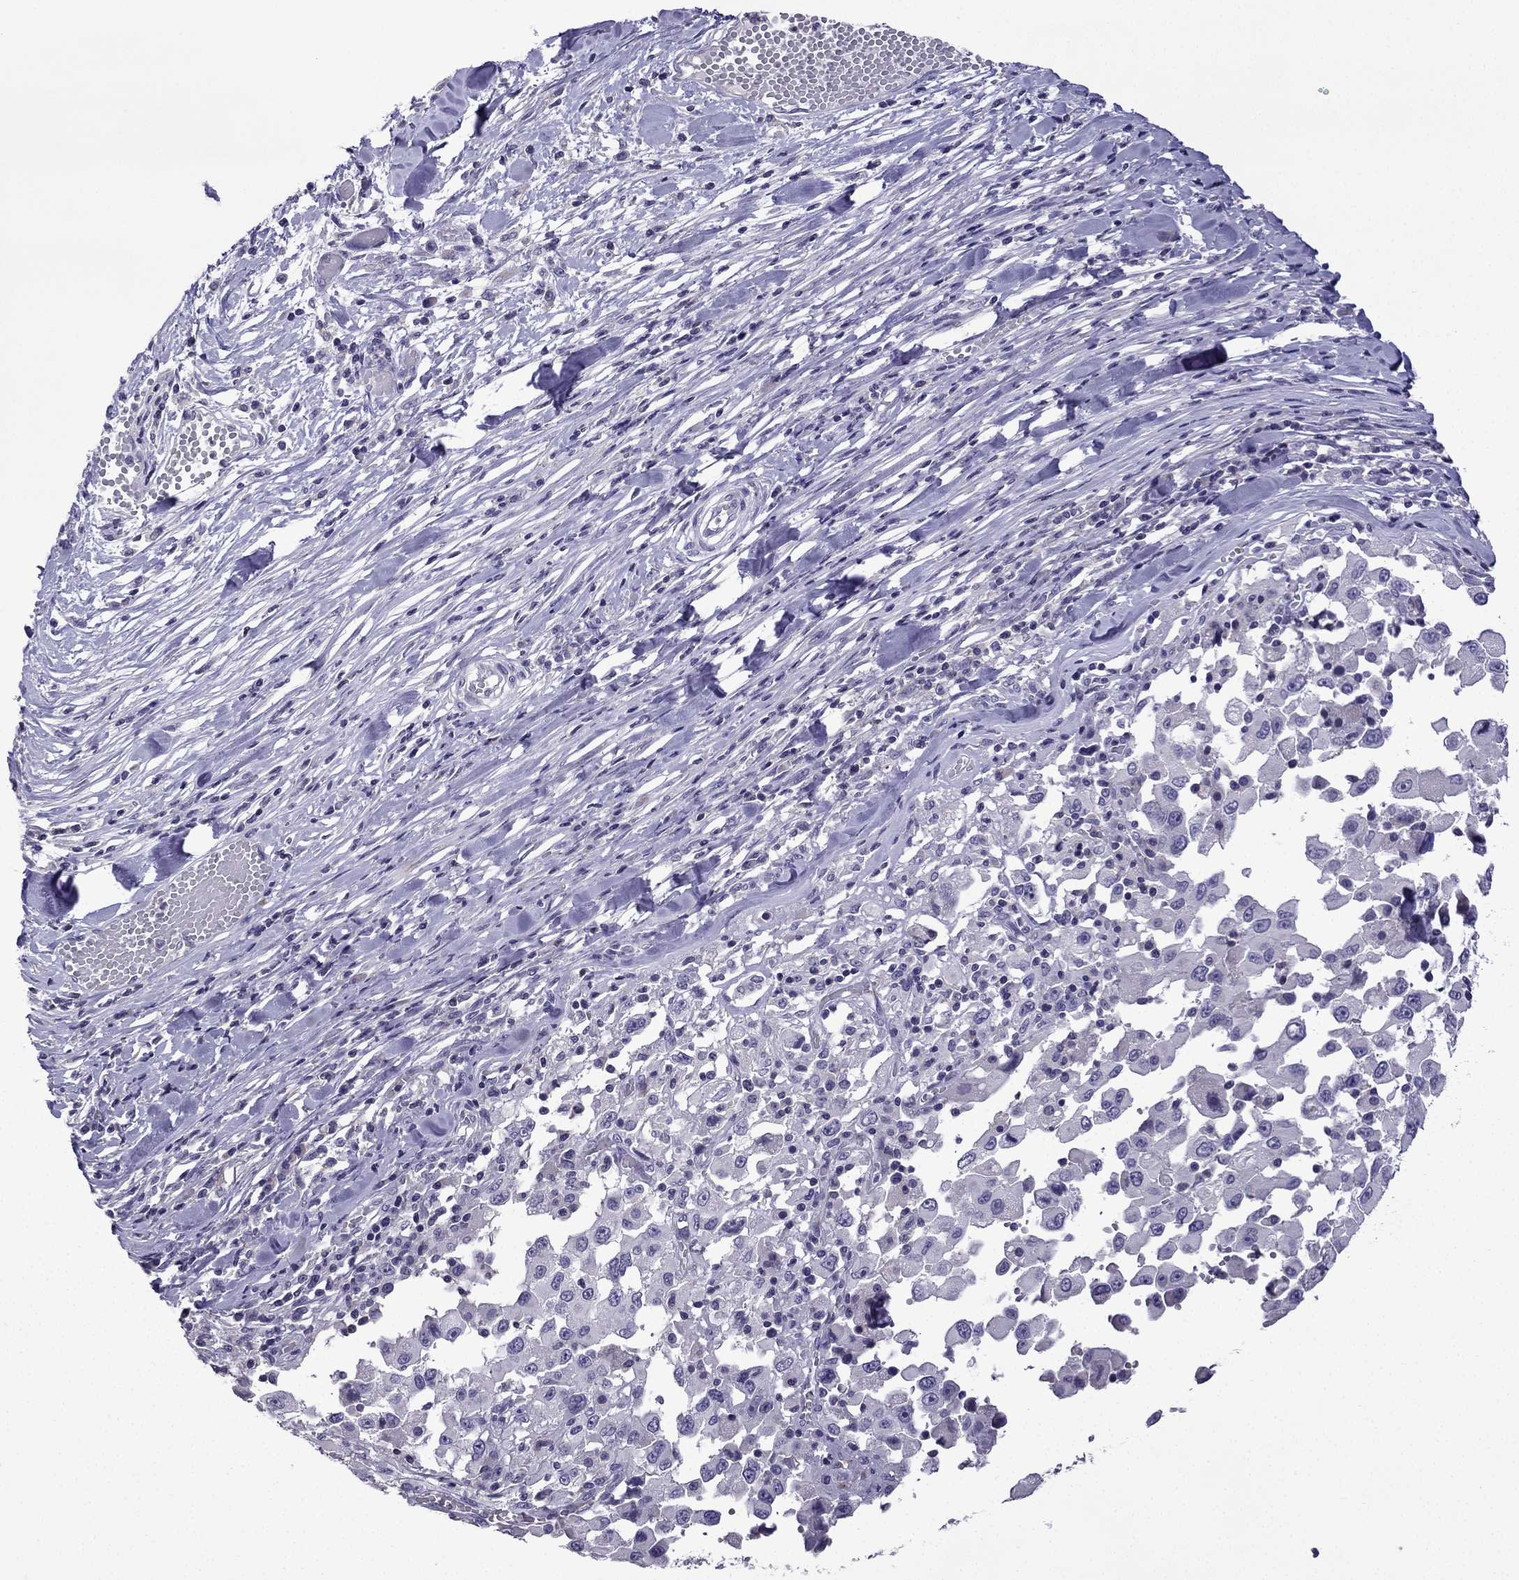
{"staining": {"intensity": "negative", "quantity": "none", "location": "none"}, "tissue": "melanoma", "cell_type": "Tumor cells", "image_type": "cancer", "snomed": [{"axis": "morphology", "description": "Malignant melanoma, Metastatic site"}, {"axis": "topography", "description": "Lymph node"}], "caption": "An IHC histopathology image of melanoma is shown. There is no staining in tumor cells of melanoma.", "gene": "TTN", "patient": {"sex": "male", "age": 50}}